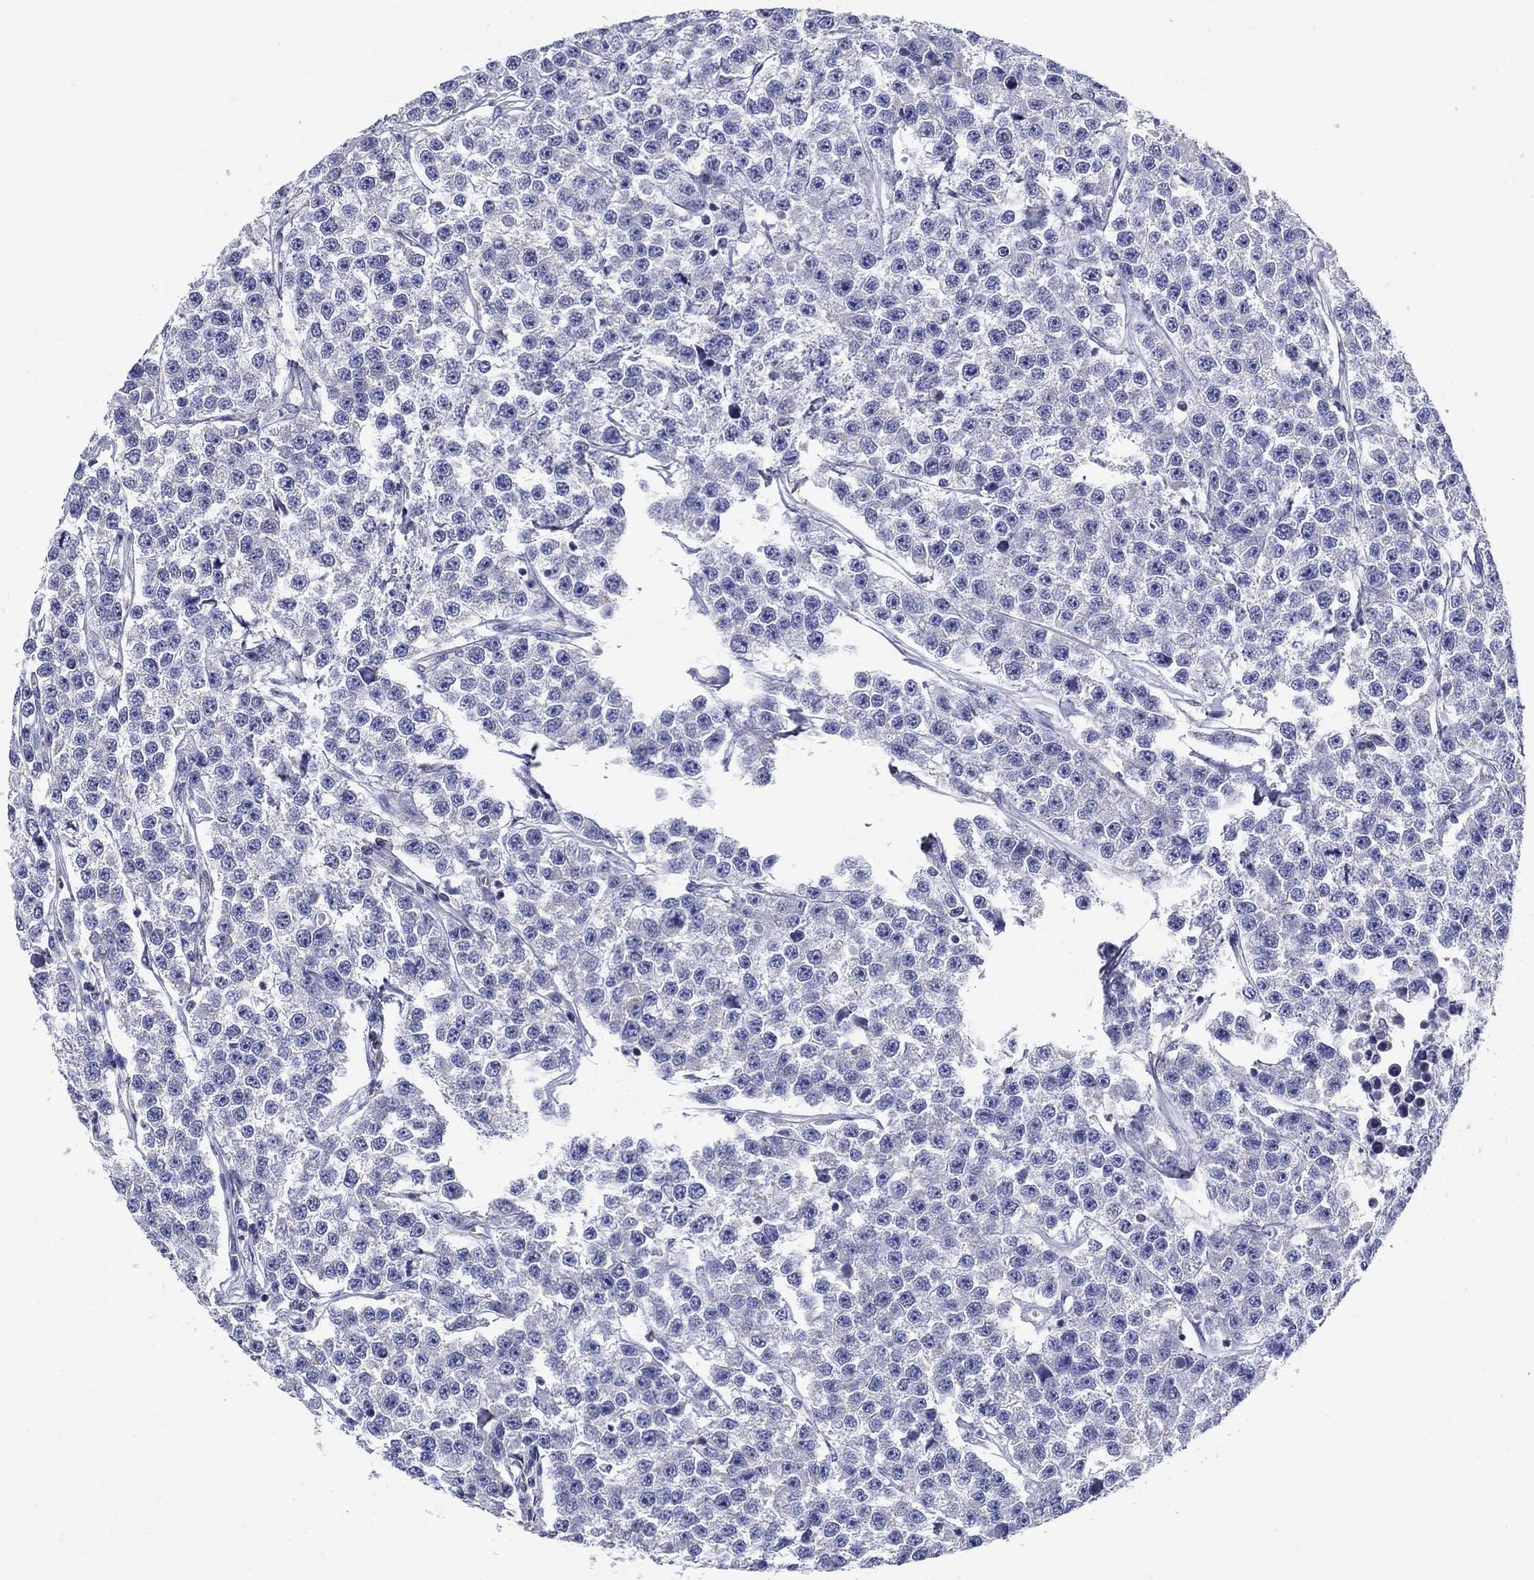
{"staining": {"intensity": "negative", "quantity": "none", "location": "none"}, "tissue": "testis cancer", "cell_type": "Tumor cells", "image_type": "cancer", "snomed": [{"axis": "morphology", "description": "Seminoma, NOS"}, {"axis": "topography", "description": "Testis"}], "caption": "Immunohistochemistry micrograph of human testis cancer stained for a protein (brown), which reveals no staining in tumor cells. (DAB IHC with hematoxylin counter stain).", "gene": "UPB1", "patient": {"sex": "male", "age": 59}}